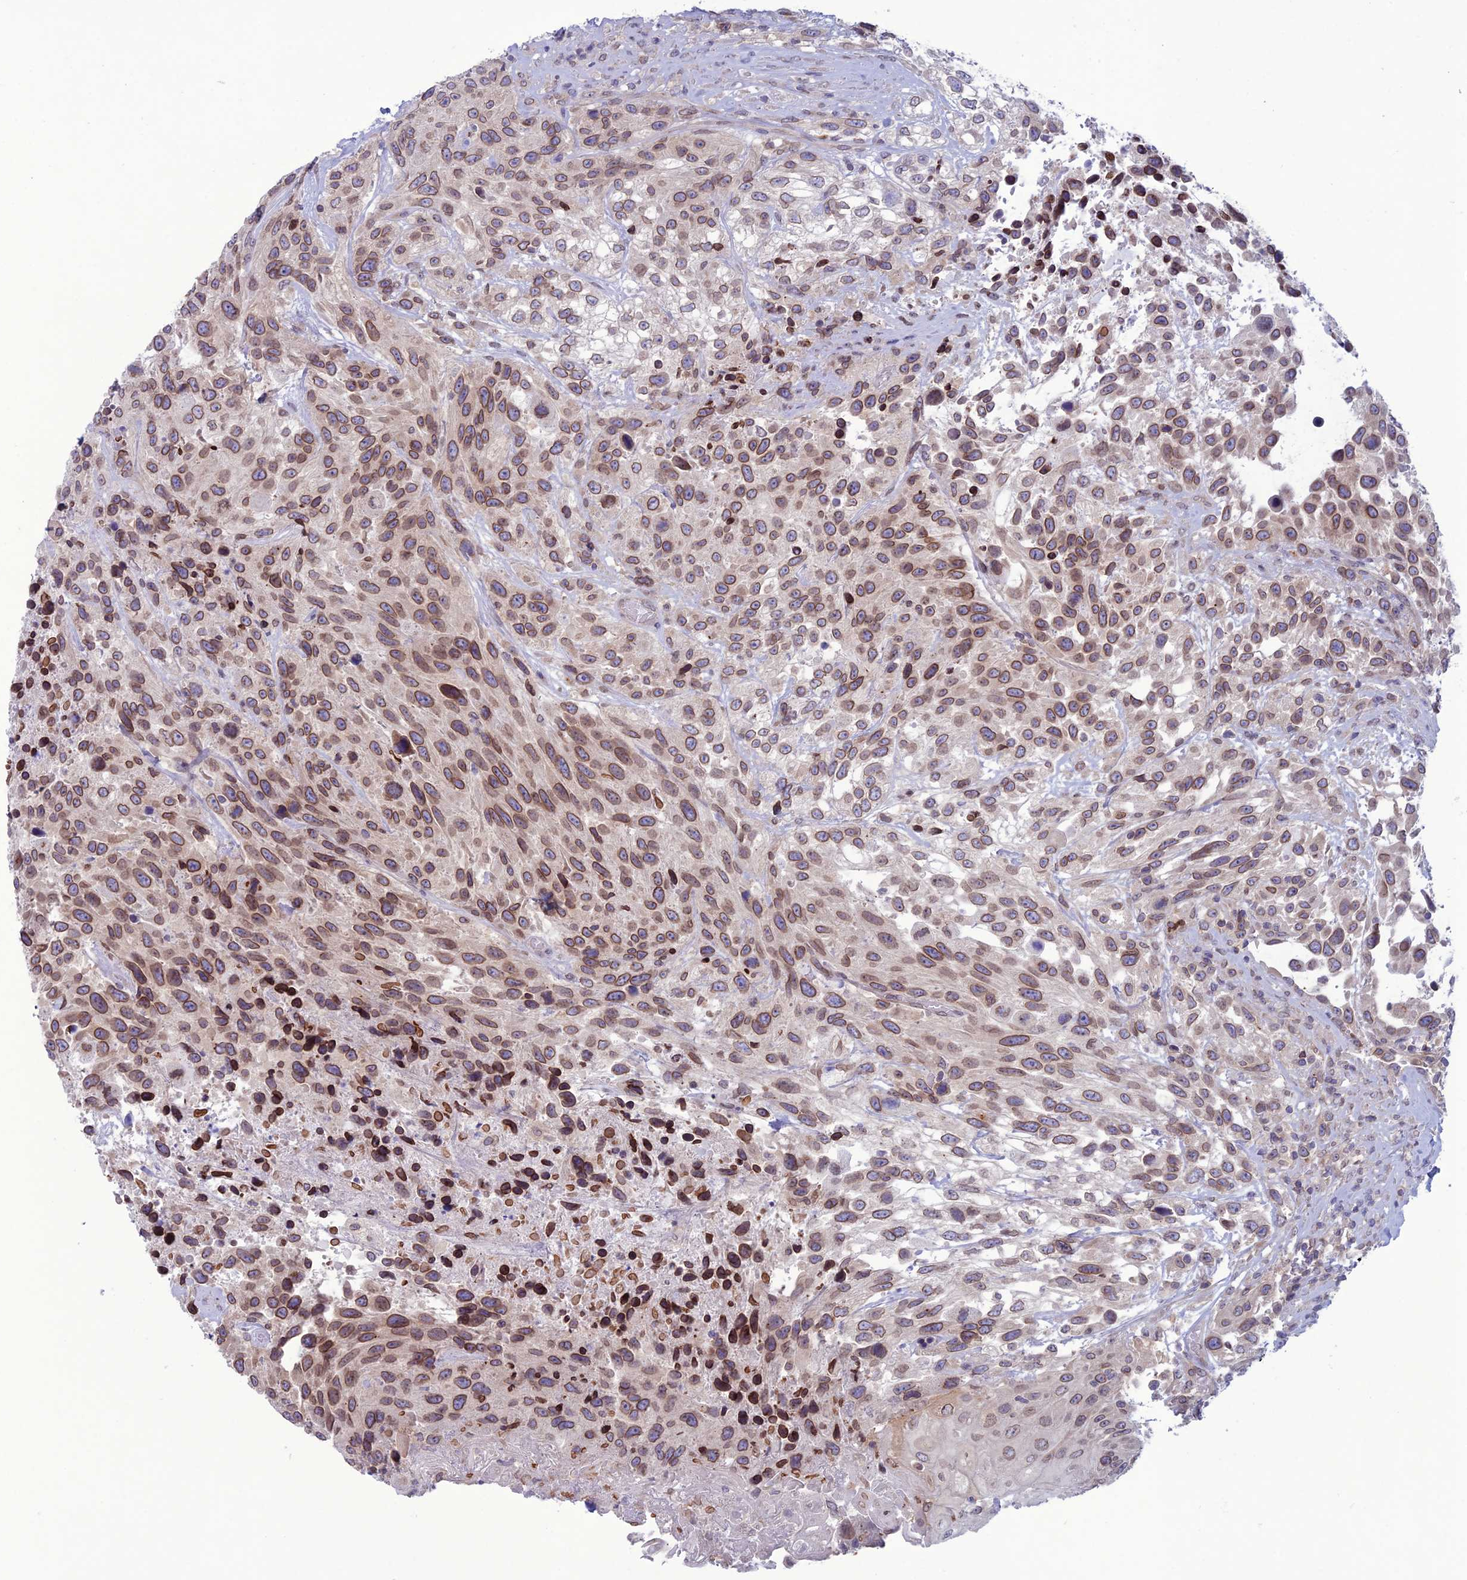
{"staining": {"intensity": "moderate", "quantity": ">75%", "location": "cytoplasmic/membranous,nuclear"}, "tissue": "urothelial cancer", "cell_type": "Tumor cells", "image_type": "cancer", "snomed": [{"axis": "morphology", "description": "Urothelial carcinoma, High grade"}, {"axis": "topography", "description": "Urinary bladder"}], "caption": "A high-resolution histopathology image shows immunohistochemistry (IHC) staining of high-grade urothelial carcinoma, which demonstrates moderate cytoplasmic/membranous and nuclear positivity in about >75% of tumor cells.", "gene": "WDR46", "patient": {"sex": "female", "age": 70}}